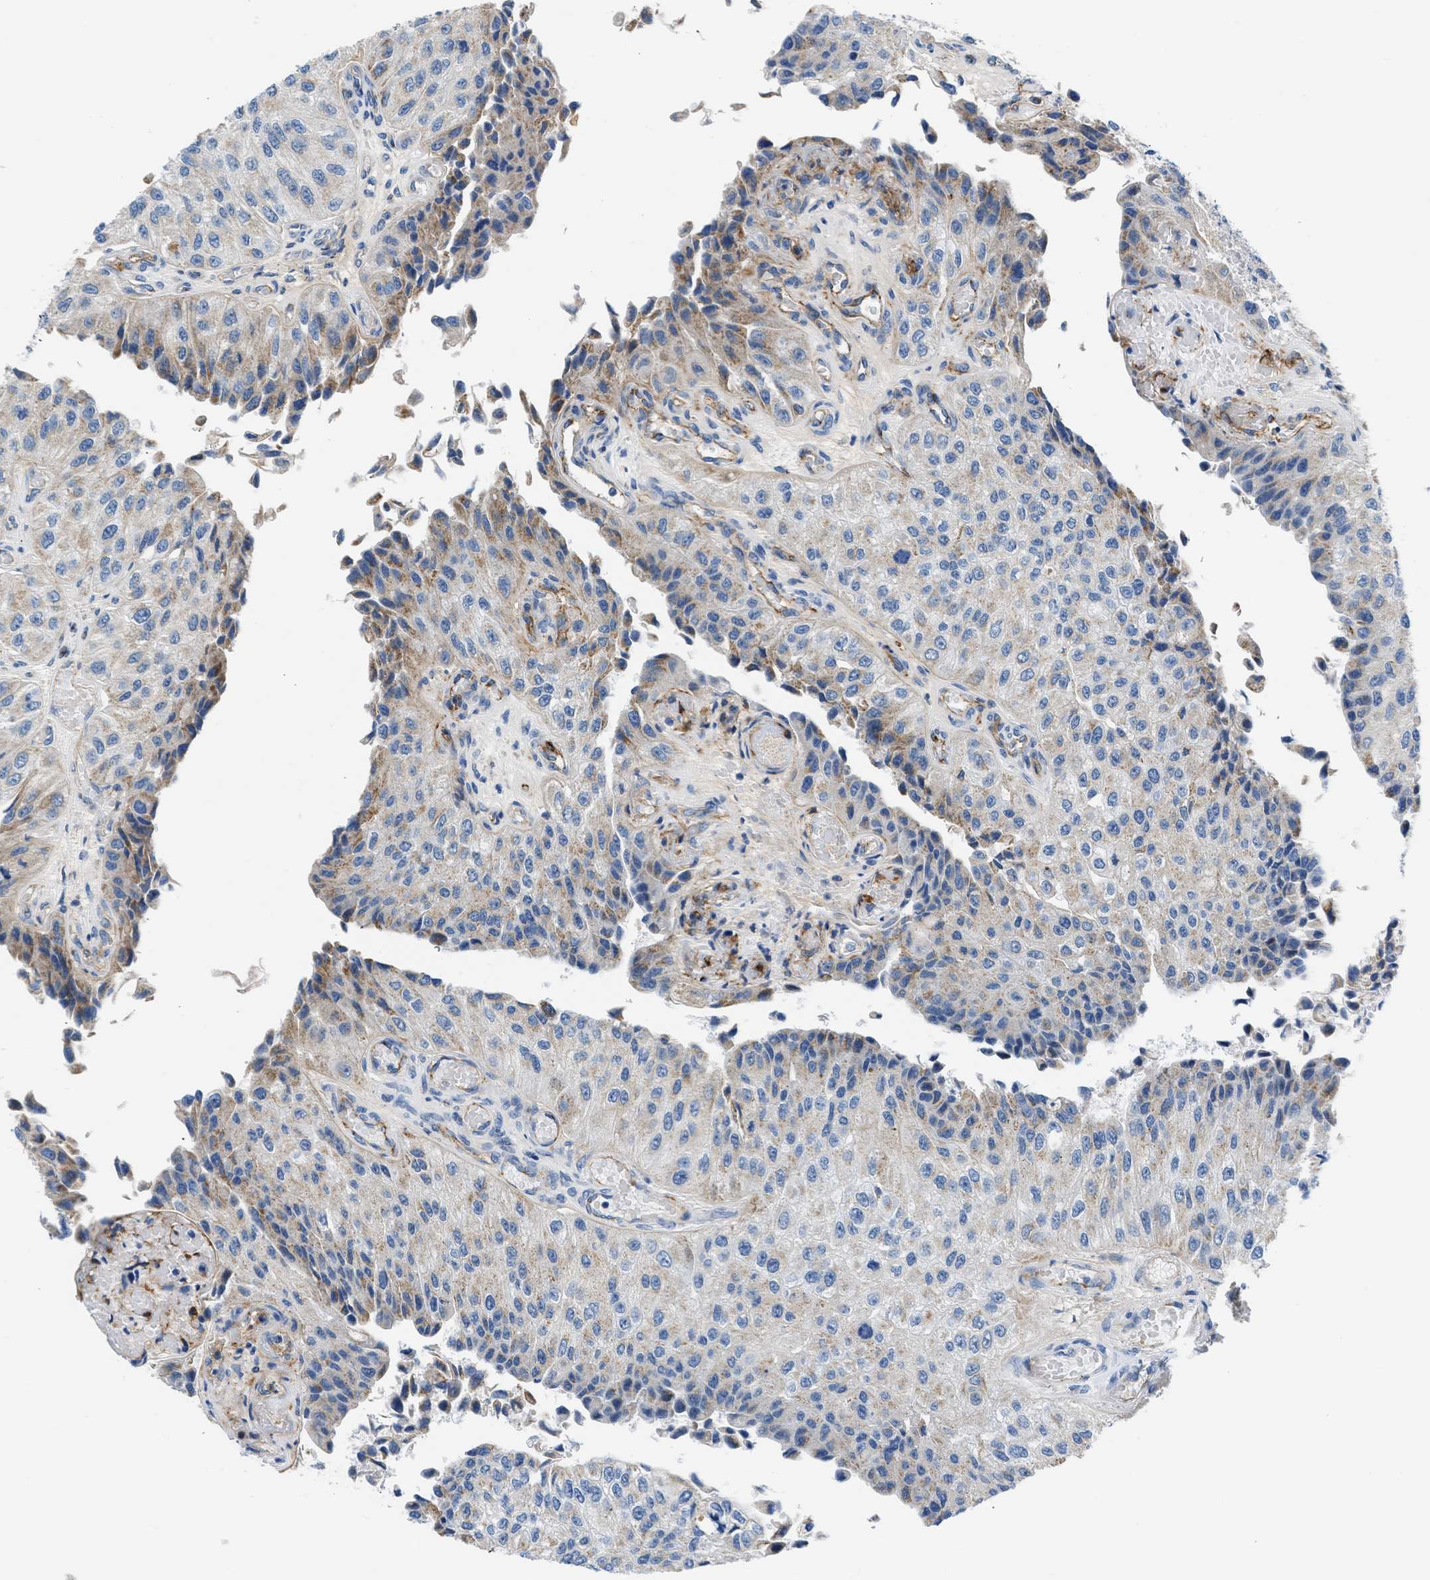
{"staining": {"intensity": "weak", "quantity": "25%-75%", "location": "cytoplasmic/membranous"}, "tissue": "urothelial cancer", "cell_type": "Tumor cells", "image_type": "cancer", "snomed": [{"axis": "morphology", "description": "Urothelial carcinoma, High grade"}, {"axis": "topography", "description": "Kidney"}, {"axis": "topography", "description": "Urinary bladder"}], "caption": "DAB (3,3'-diaminobenzidine) immunohistochemical staining of urothelial cancer shows weak cytoplasmic/membranous protein expression in approximately 25%-75% of tumor cells.", "gene": "ULK4", "patient": {"sex": "male", "age": 77}}